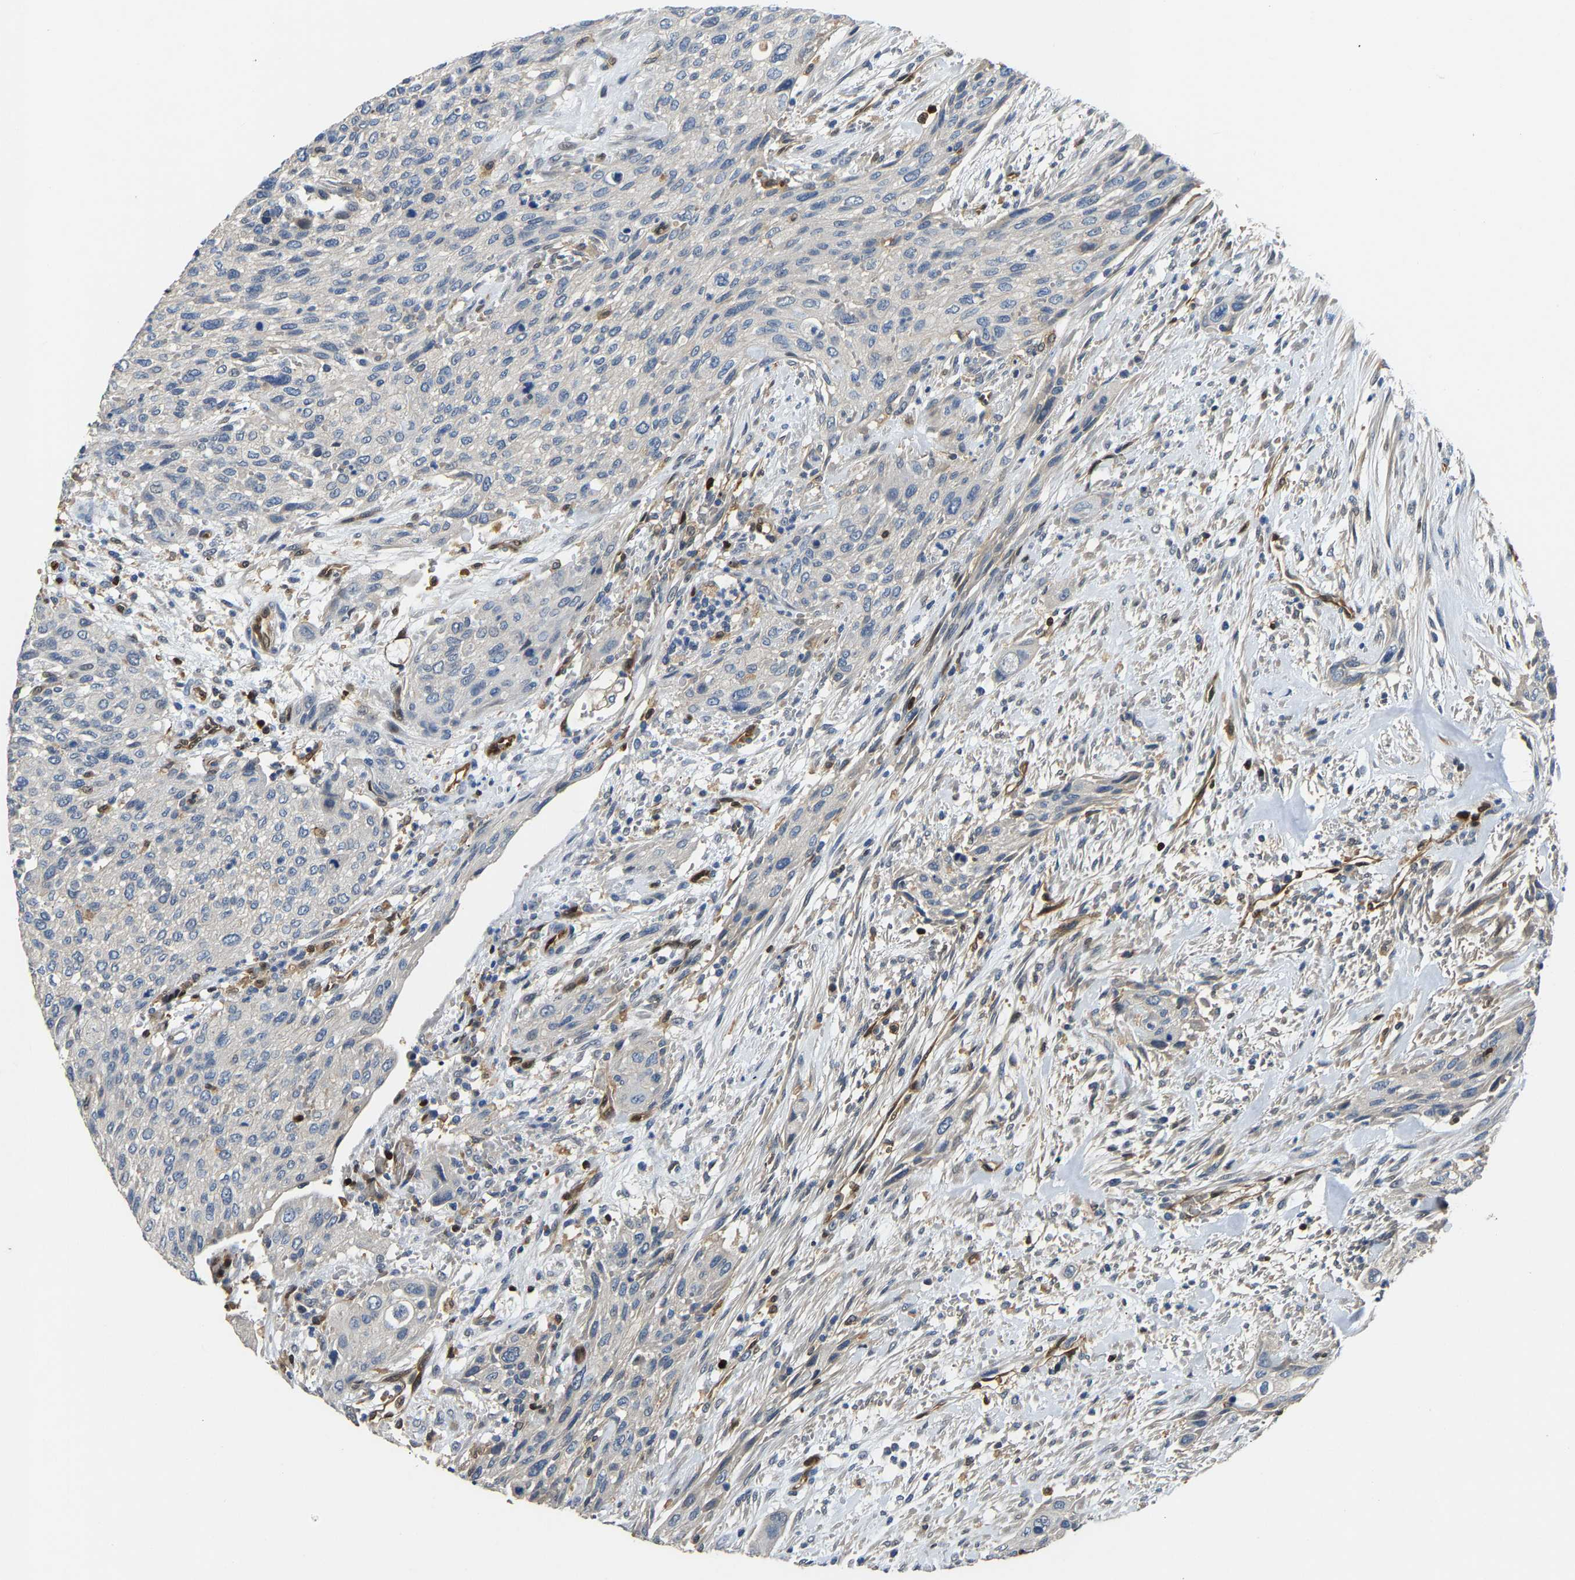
{"staining": {"intensity": "negative", "quantity": "none", "location": "none"}, "tissue": "urothelial cancer", "cell_type": "Tumor cells", "image_type": "cancer", "snomed": [{"axis": "morphology", "description": "Urothelial carcinoma, Low grade"}, {"axis": "morphology", "description": "Urothelial carcinoma, High grade"}, {"axis": "topography", "description": "Urinary bladder"}], "caption": "A histopathology image of human urothelial cancer is negative for staining in tumor cells.", "gene": "GIMAP7", "patient": {"sex": "male", "age": 35}}